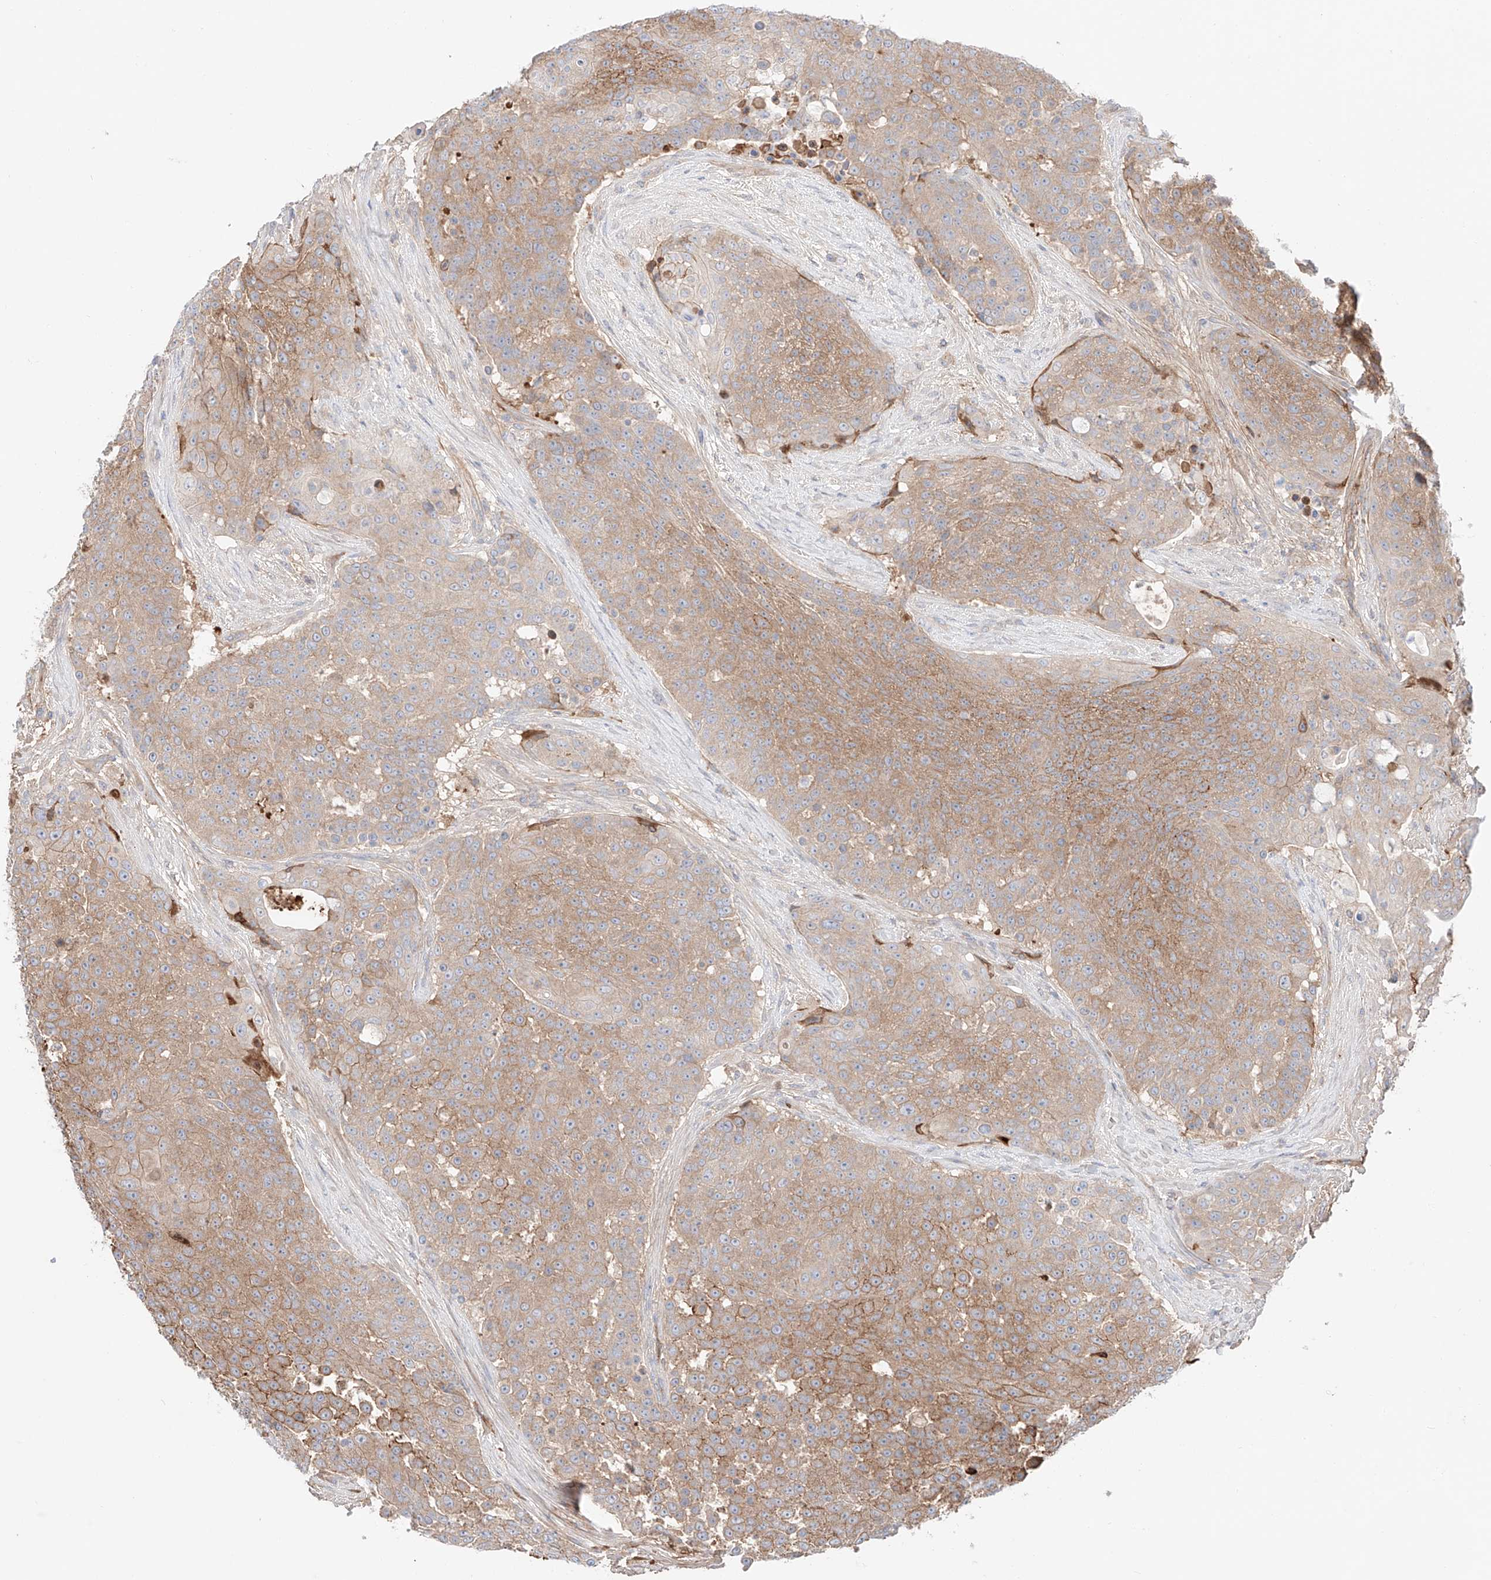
{"staining": {"intensity": "moderate", "quantity": "25%-75%", "location": "cytoplasmic/membranous"}, "tissue": "urothelial cancer", "cell_type": "Tumor cells", "image_type": "cancer", "snomed": [{"axis": "morphology", "description": "Urothelial carcinoma, High grade"}, {"axis": "topography", "description": "Urinary bladder"}], "caption": "Immunohistochemistry (IHC) image of neoplastic tissue: high-grade urothelial carcinoma stained using immunohistochemistry reveals medium levels of moderate protein expression localized specifically in the cytoplasmic/membranous of tumor cells, appearing as a cytoplasmic/membranous brown color.", "gene": "PGGT1B", "patient": {"sex": "female", "age": 63}}